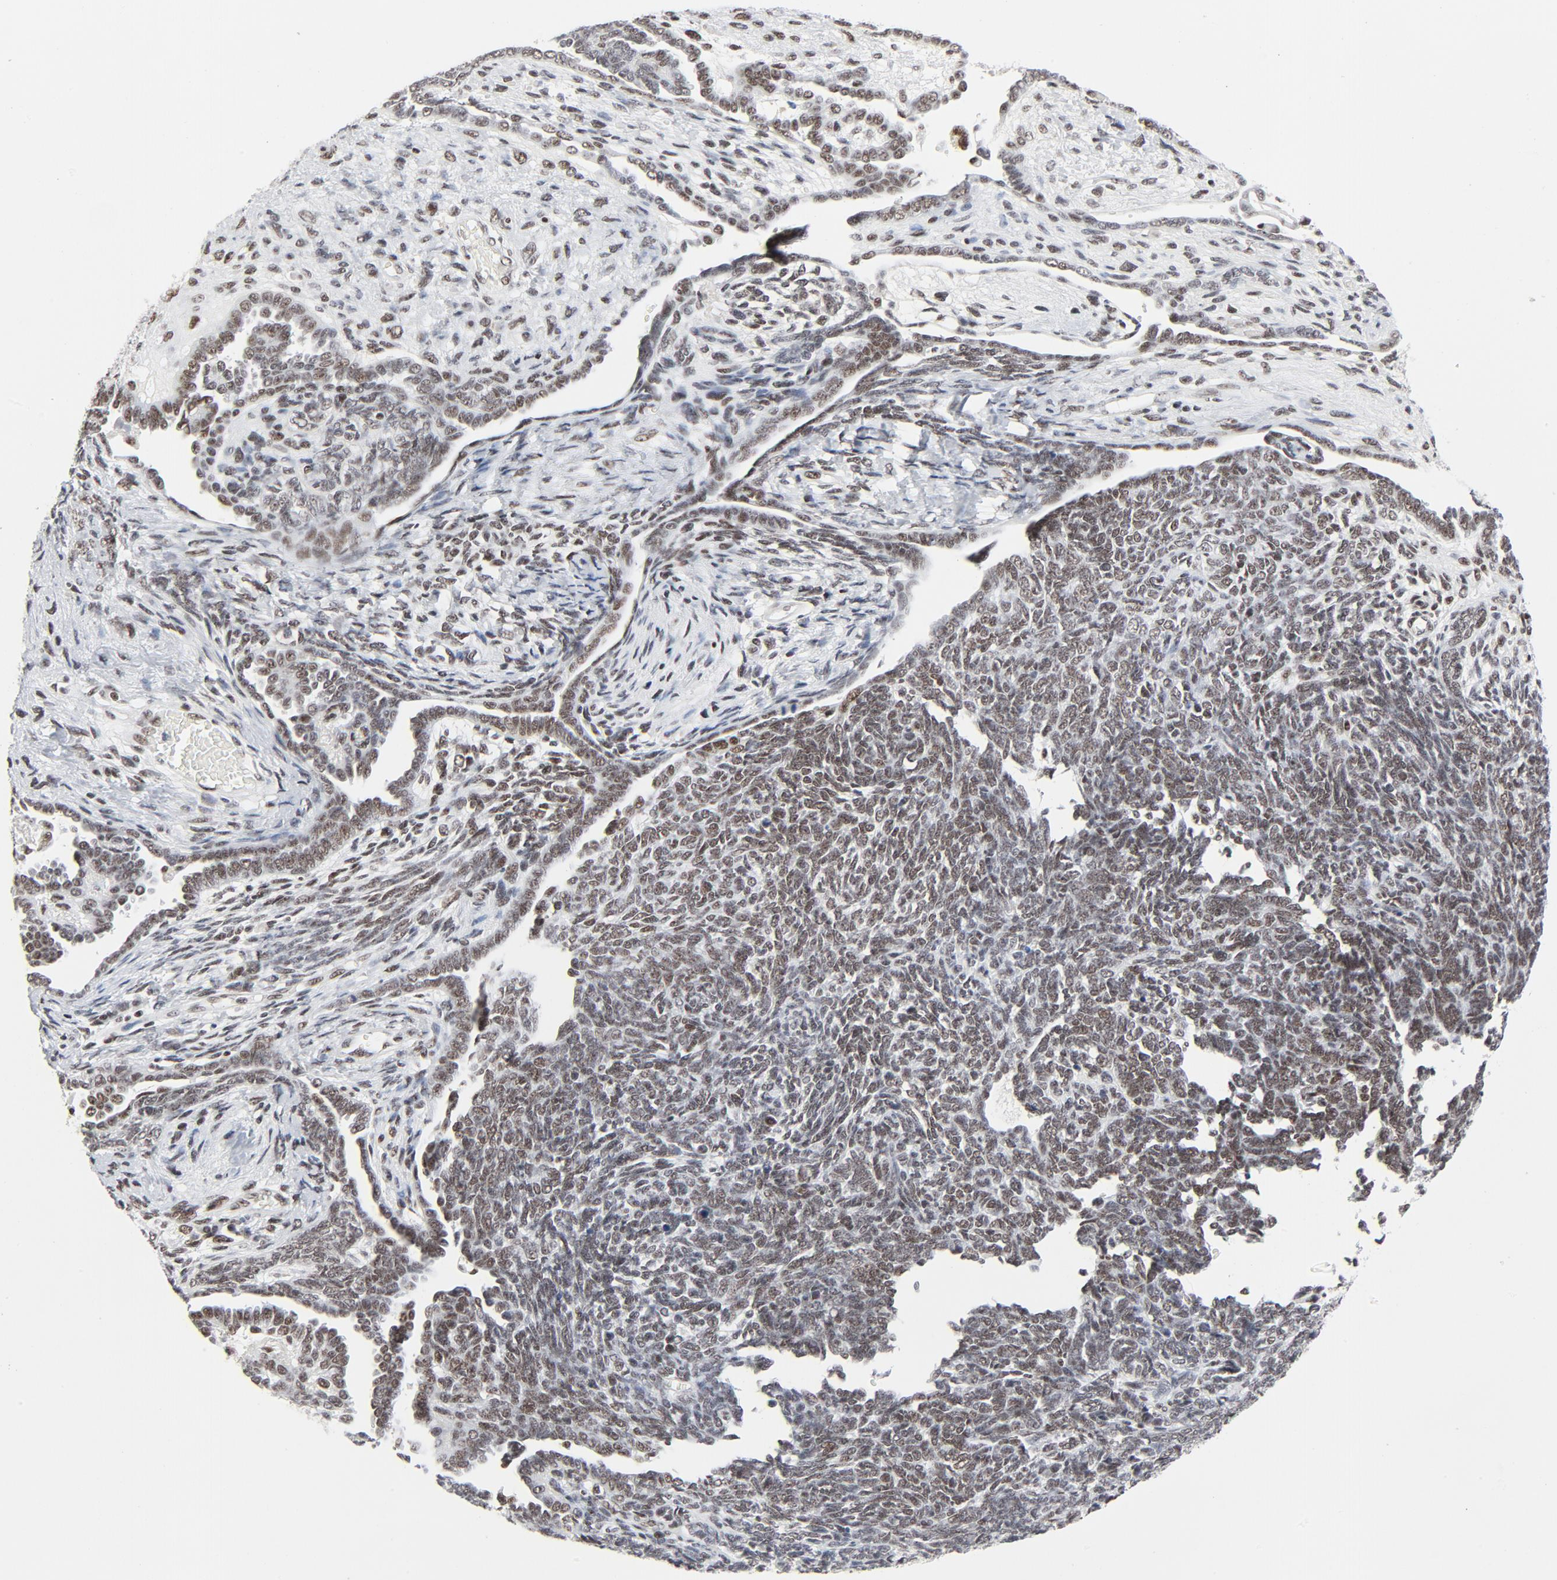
{"staining": {"intensity": "moderate", "quantity": ">75%", "location": "nuclear"}, "tissue": "endometrial cancer", "cell_type": "Tumor cells", "image_type": "cancer", "snomed": [{"axis": "morphology", "description": "Neoplasm, malignant, NOS"}, {"axis": "topography", "description": "Endometrium"}], "caption": "Brown immunohistochemical staining in human endometrial cancer (malignant neoplasm) demonstrates moderate nuclear positivity in approximately >75% of tumor cells.", "gene": "GTF2H1", "patient": {"sex": "female", "age": 74}}